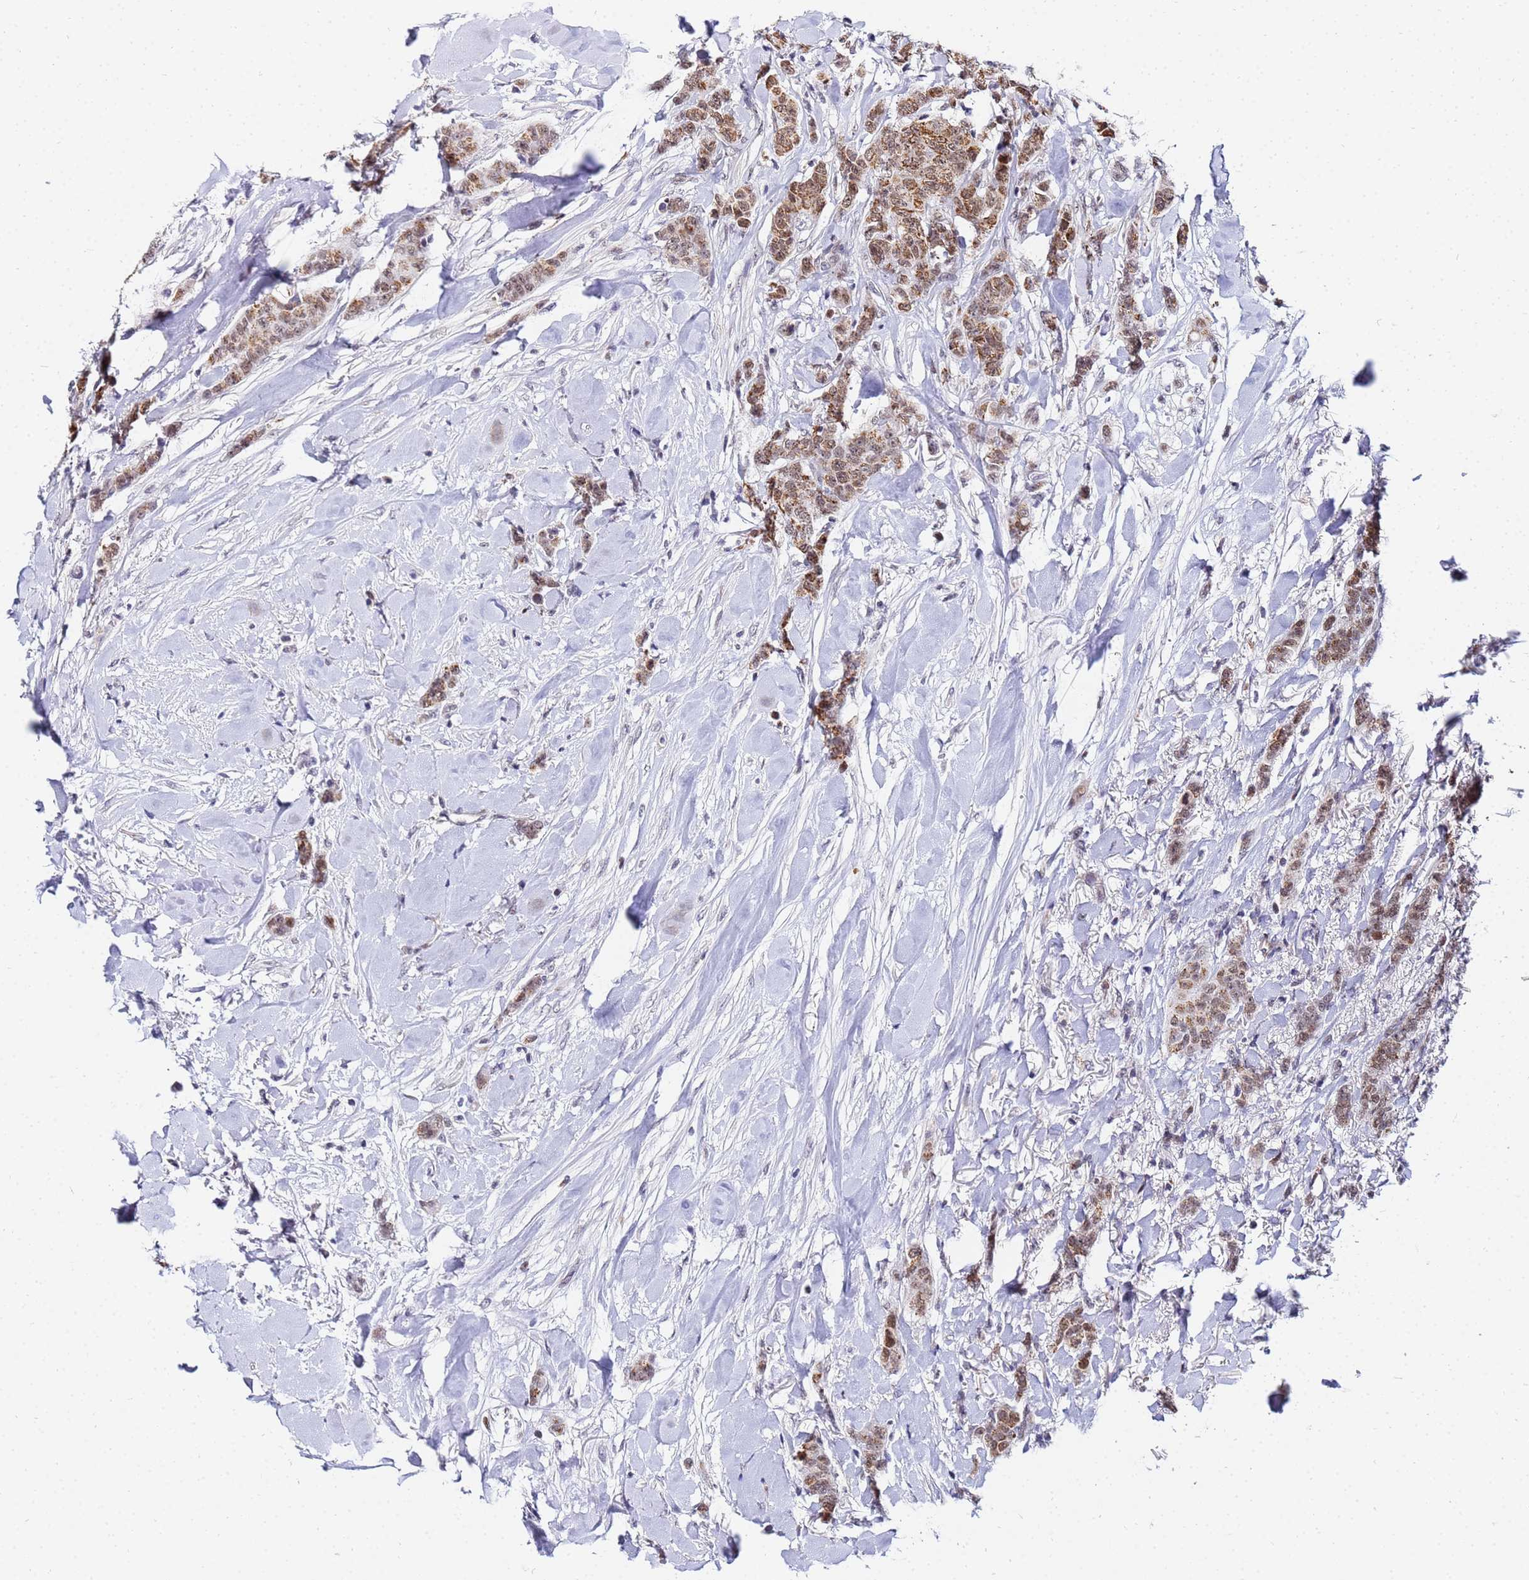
{"staining": {"intensity": "moderate", "quantity": ">75%", "location": "cytoplasmic/membranous,nuclear"}, "tissue": "breast cancer", "cell_type": "Tumor cells", "image_type": "cancer", "snomed": [{"axis": "morphology", "description": "Duct carcinoma"}, {"axis": "topography", "description": "Breast"}], "caption": "IHC of human breast invasive ductal carcinoma displays medium levels of moderate cytoplasmic/membranous and nuclear positivity in approximately >75% of tumor cells. (DAB (3,3'-diaminobenzidine) IHC with brightfield microscopy, high magnification).", "gene": "CKMT1A", "patient": {"sex": "female", "age": 40}}